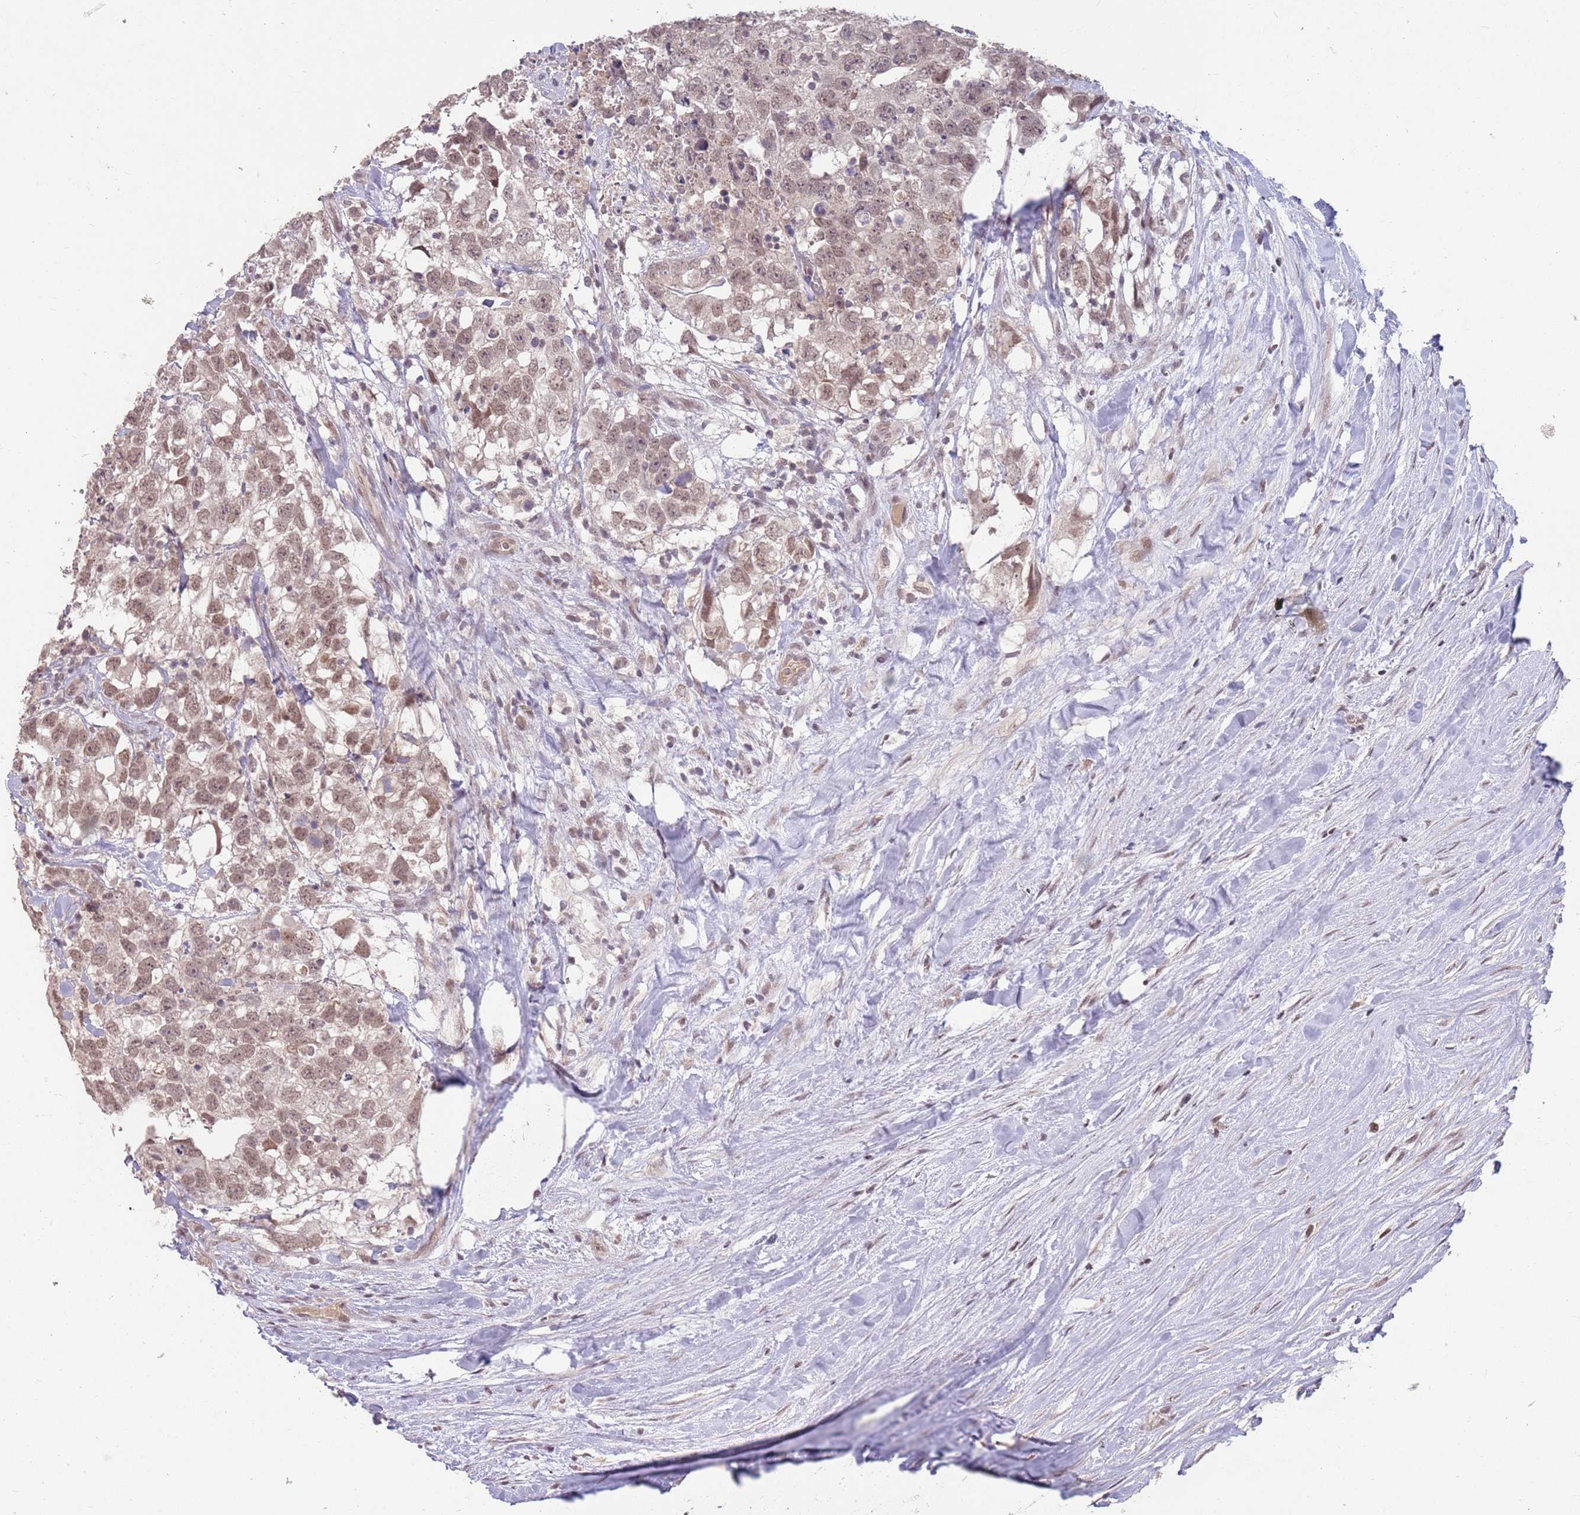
{"staining": {"intensity": "weak", "quantity": ">75%", "location": "nuclear"}, "tissue": "testis cancer", "cell_type": "Tumor cells", "image_type": "cancer", "snomed": [{"axis": "morphology", "description": "Seminoma, NOS"}, {"axis": "morphology", "description": "Carcinoma, Embryonal, NOS"}, {"axis": "topography", "description": "Testis"}], "caption": "Brown immunohistochemical staining in testis embryonal carcinoma shows weak nuclear expression in approximately >75% of tumor cells.", "gene": "MEI1", "patient": {"sex": "male", "age": 29}}